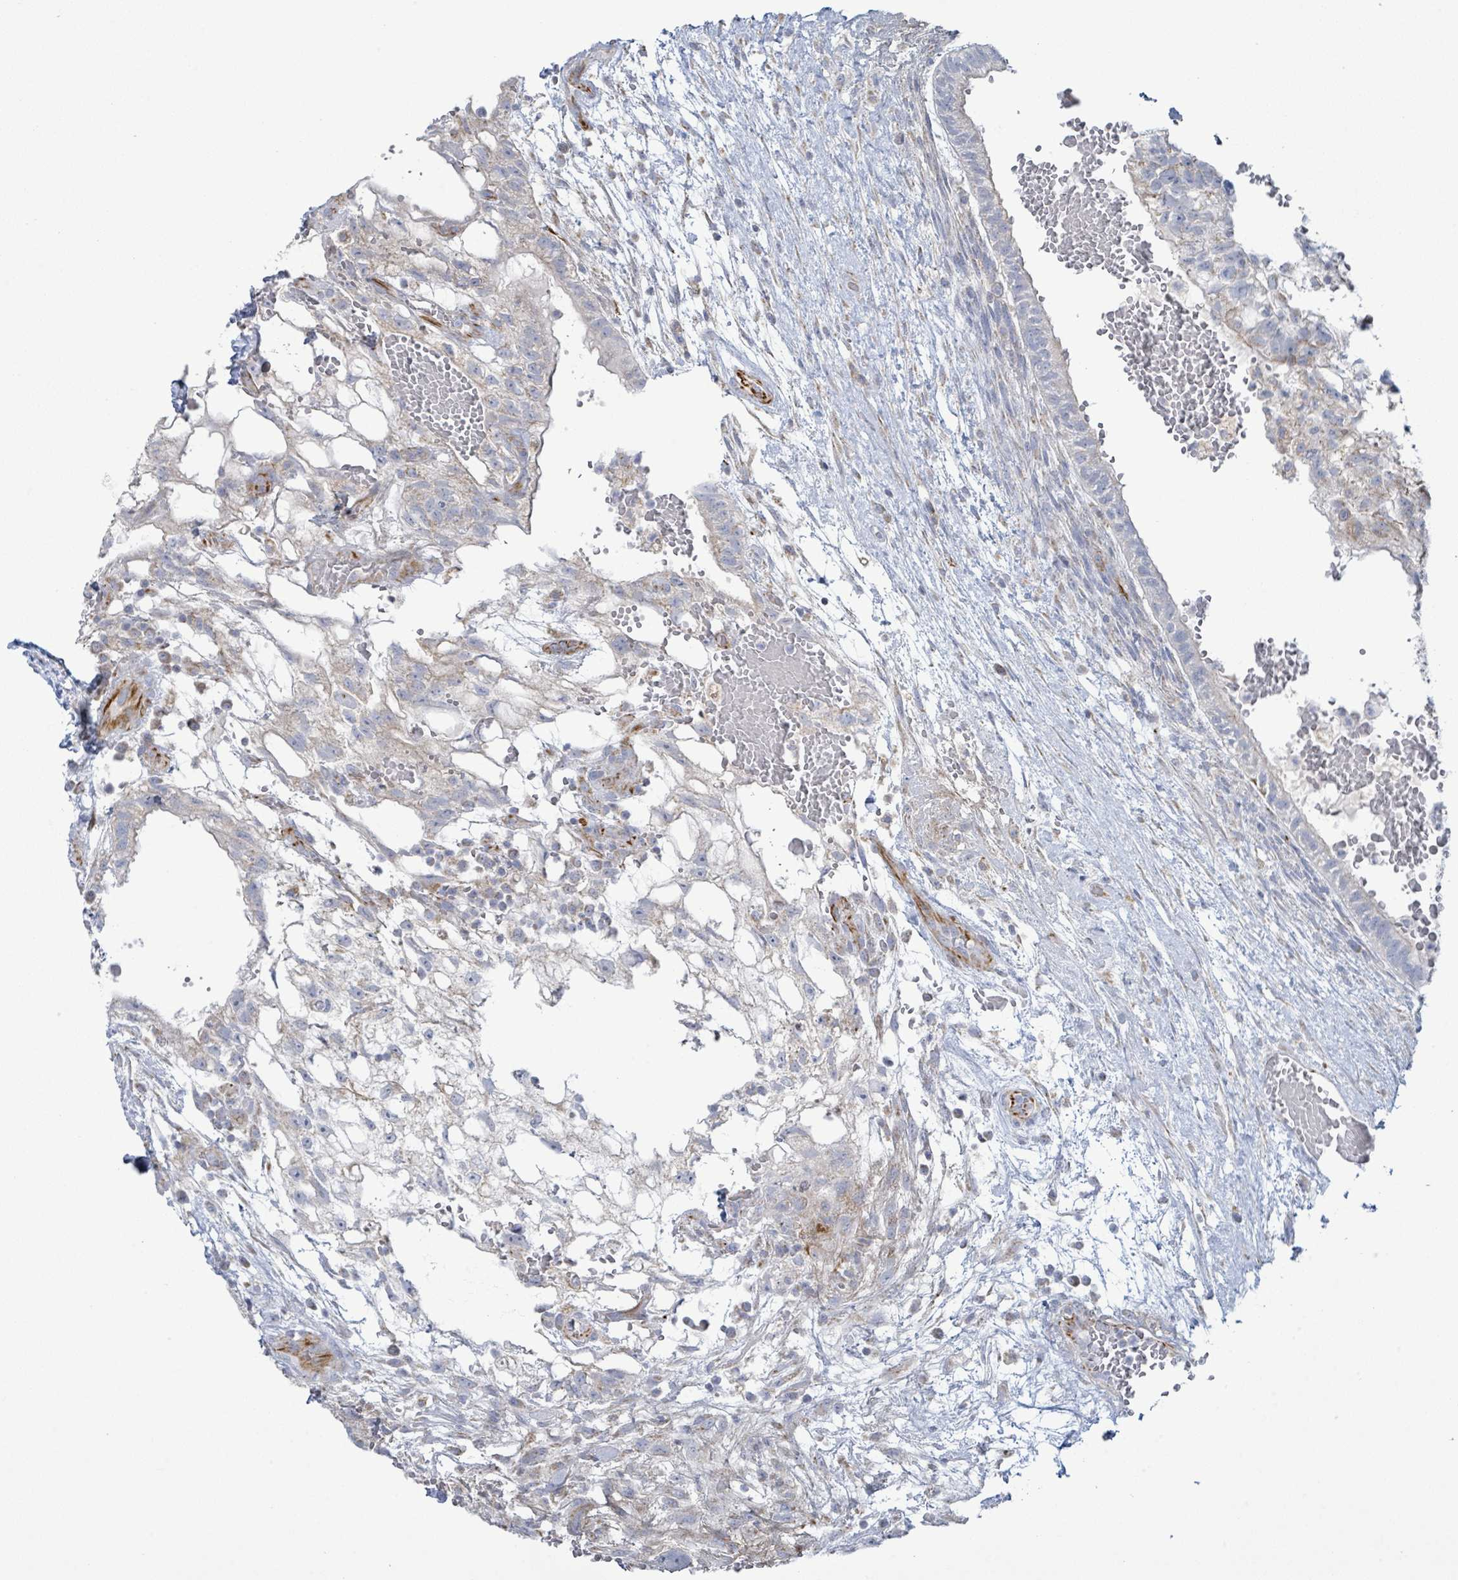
{"staining": {"intensity": "moderate", "quantity": "25%-75%", "location": "cytoplasmic/membranous"}, "tissue": "testis cancer", "cell_type": "Tumor cells", "image_type": "cancer", "snomed": [{"axis": "morphology", "description": "Normal tissue, NOS"}, {"axis": "morphology", "description": "Carcinoma, Embryonal, NOS"}, {"axis": "topography", "description": "Testis"}], "caption": "DAB immunohistochemical staining of testis embryonal carcinoma reveals moderate cytoplasmic/membranous protein positivity in approximately 25%-75% of tumor cells. (Stains: DAB (3,3'-diaminobenzidine) in brown, nuclei in blue, Microscopy: brightfield microscopy at high magnification).", "gene": "ALG12", "patient": {"sex": "male", "age": 32}}